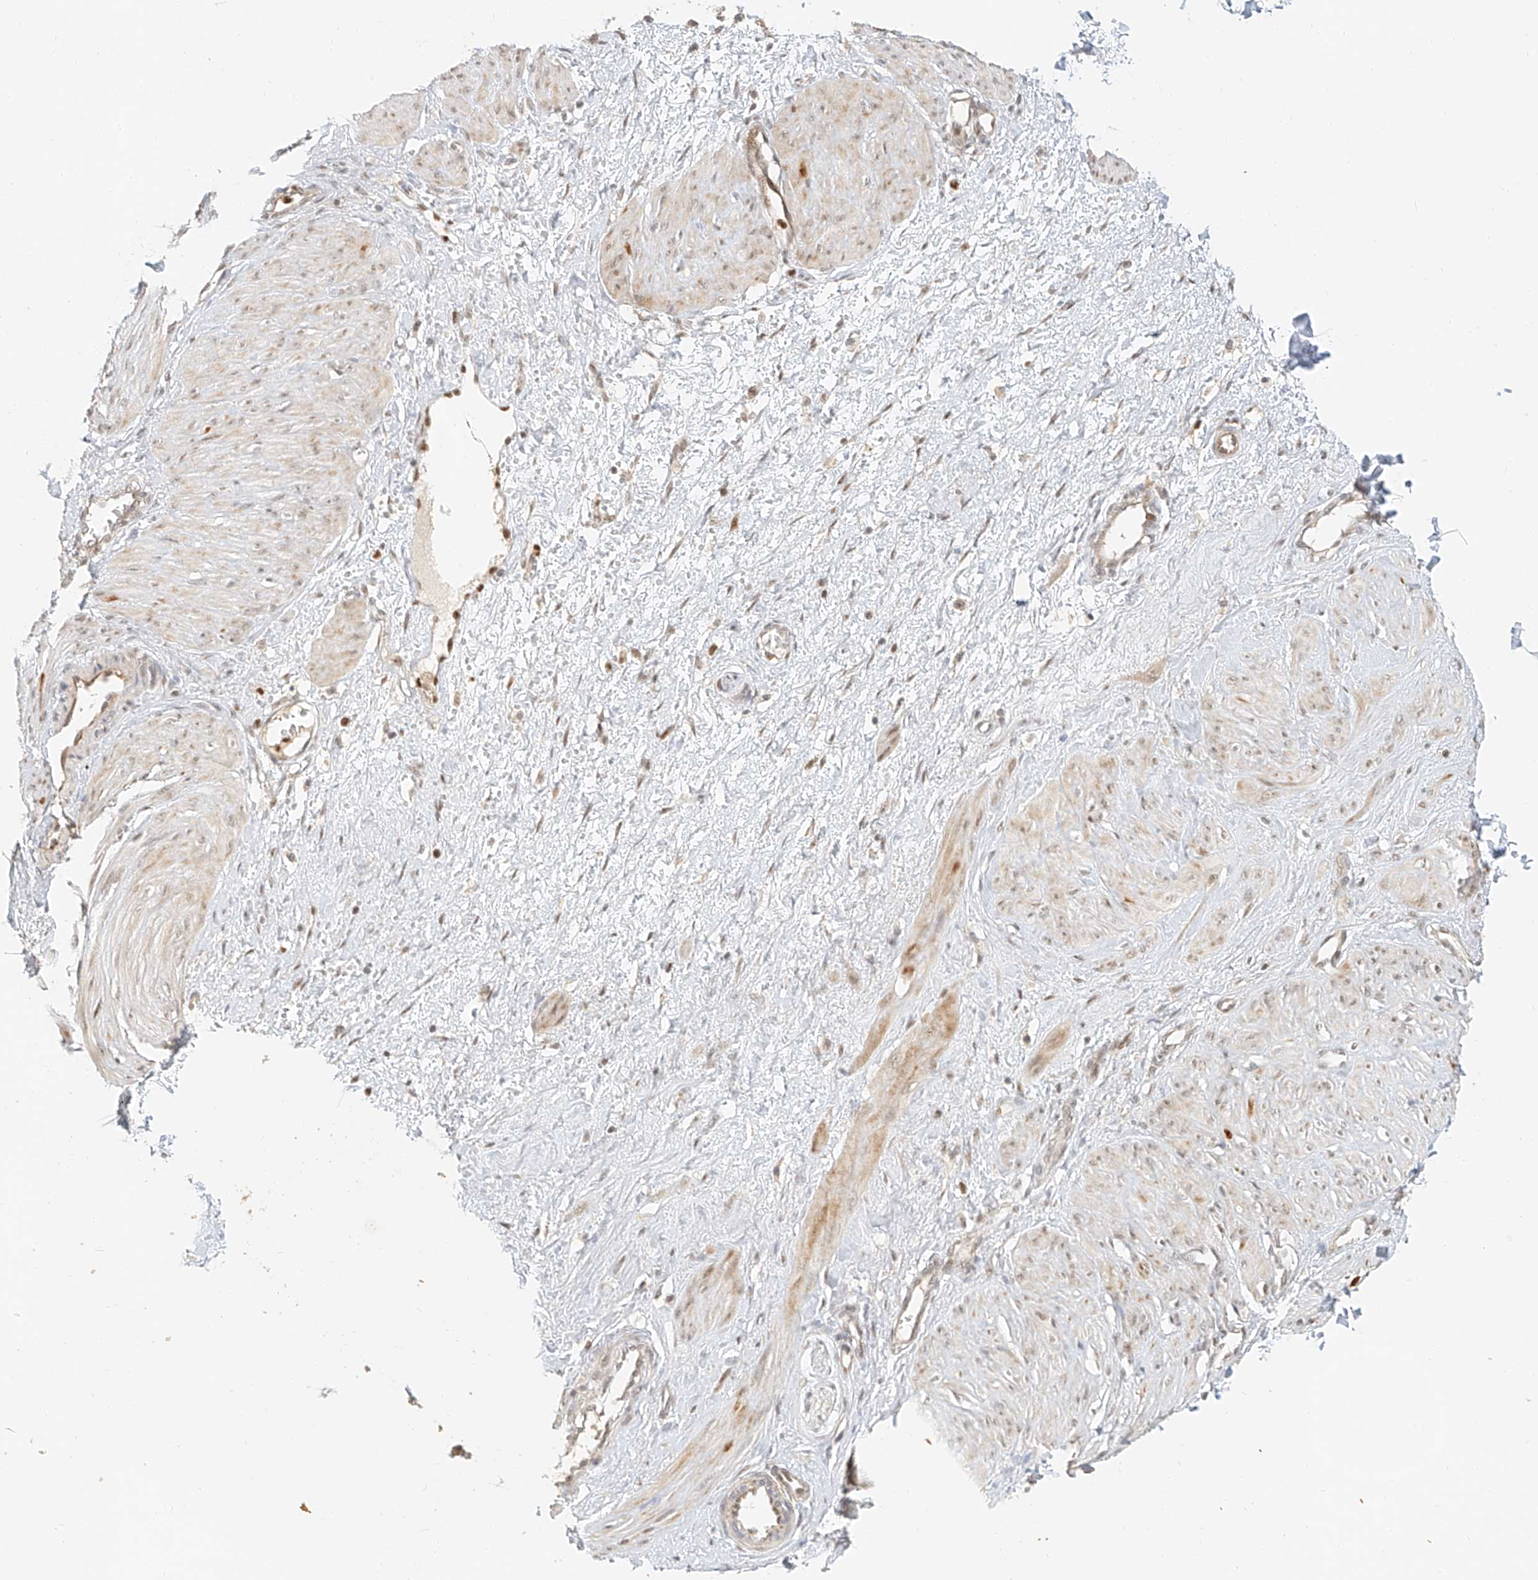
{"staining": {"intensity": "moderate", "quantity": ">75%", "location": "cytoplasmic/membranous,nuclear"}, "tissue": "smooth muscle", "cell_type": "Smooth muscle cells", "image_type": "normal", "snomed": [{"axis": "morphology", "description": "Normal tissue, NOS"}, {"axis": "topography", "description": "Endometrium"}], "caption": "Smooth muscle stained with immunohistochemistry reveals moderate cytoplasmic/membranous,nuclear expression in approximately >75% of smooth muscle cells. (IHC, brightfield microscopy, high magnification).", "gene": "CXorf58", "patient": {"sex": "female", "age": 33}}